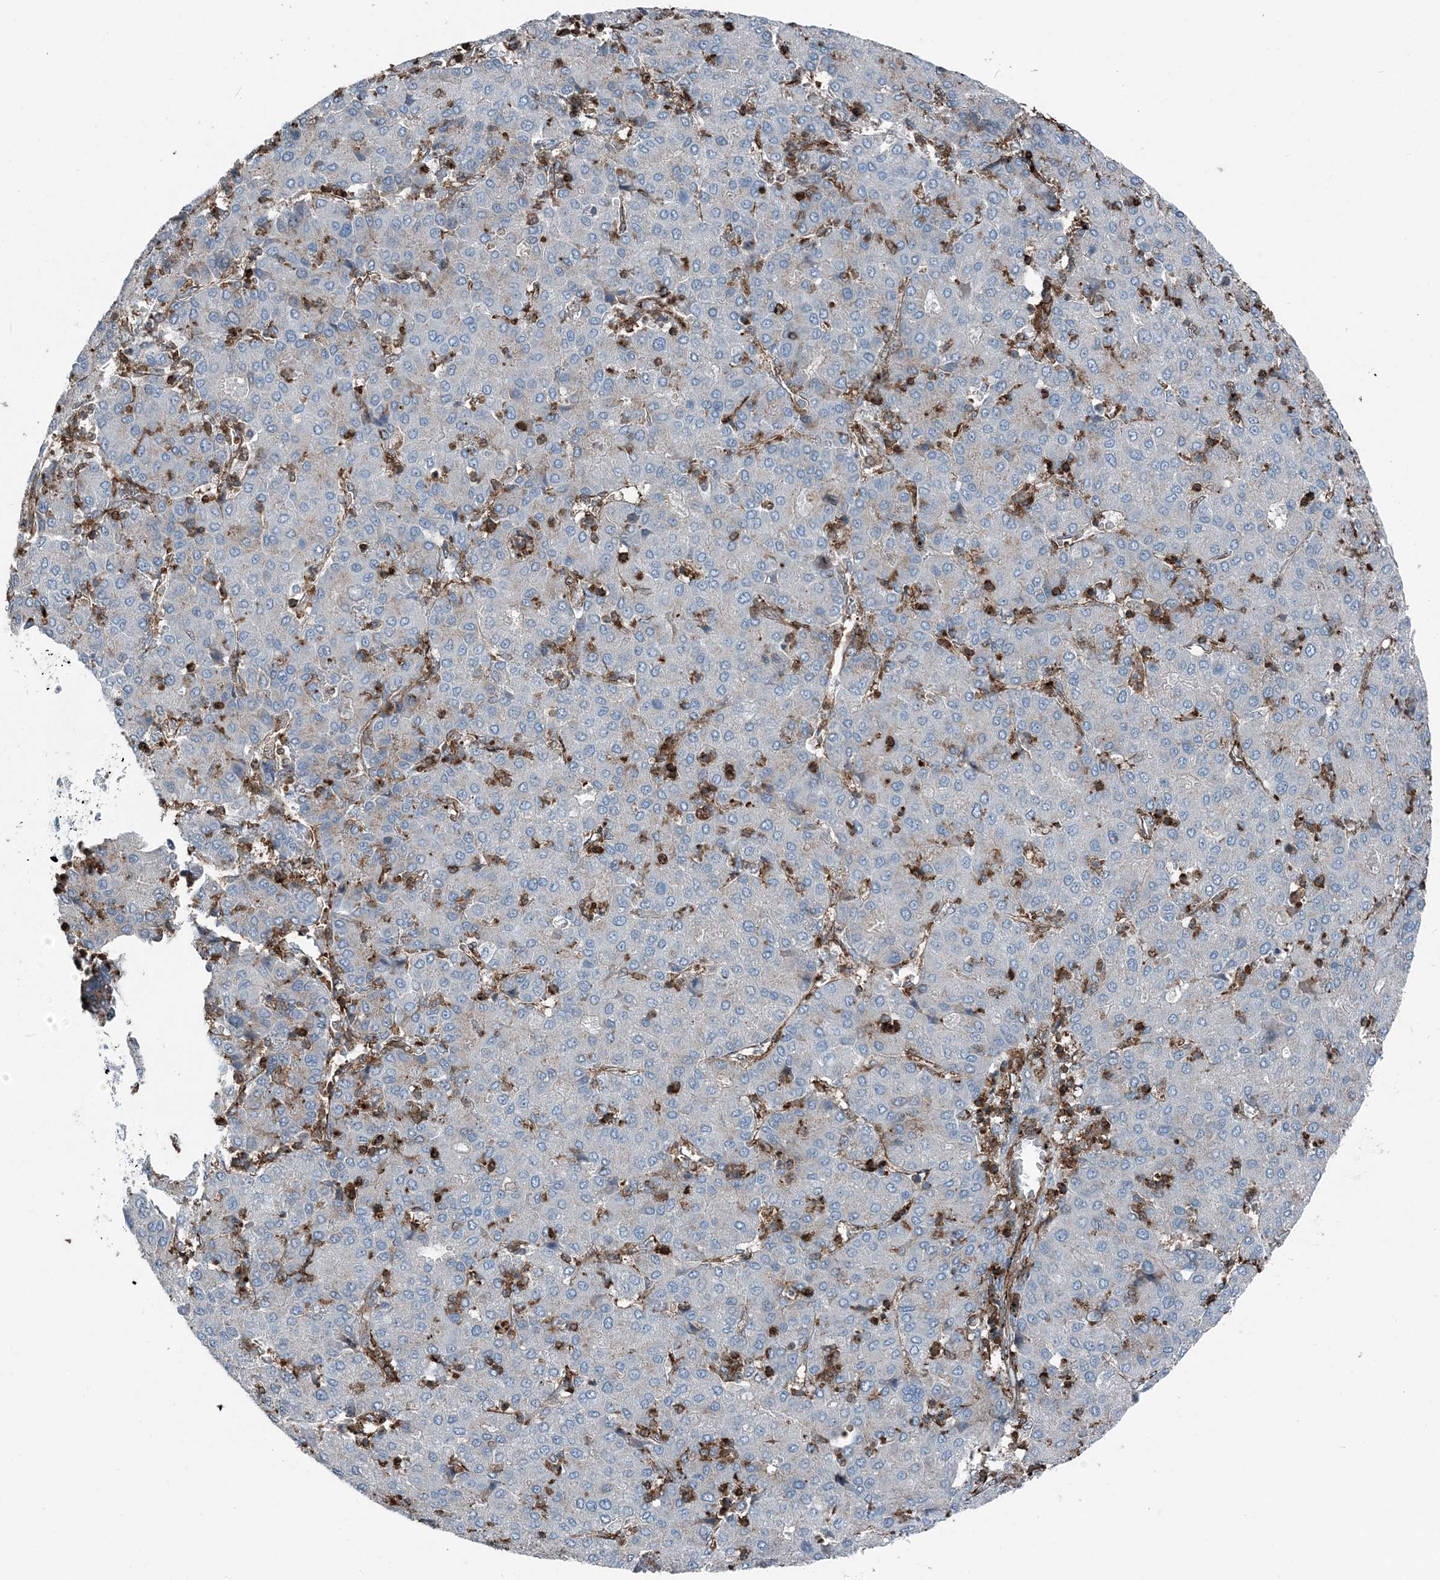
{"staining": {"intensity": "negative", "quantity": "none", "location": "none"}, "tissue": "liver cancer", "cell_type": "Tumor cells", "image_type": "cancer", "snomed": [{"axis": "morphology", "description": "Carcinoma, Hepatocellular, NOS"}, {"axis": "topography", "description": "Liver"}], "caption": "This is an IHC image of human hepatocellular carcinoma (liver). There is no positivity in tumor cells.", "gene": "CFL1", "patient": {"sex": "male", "age": 65}}